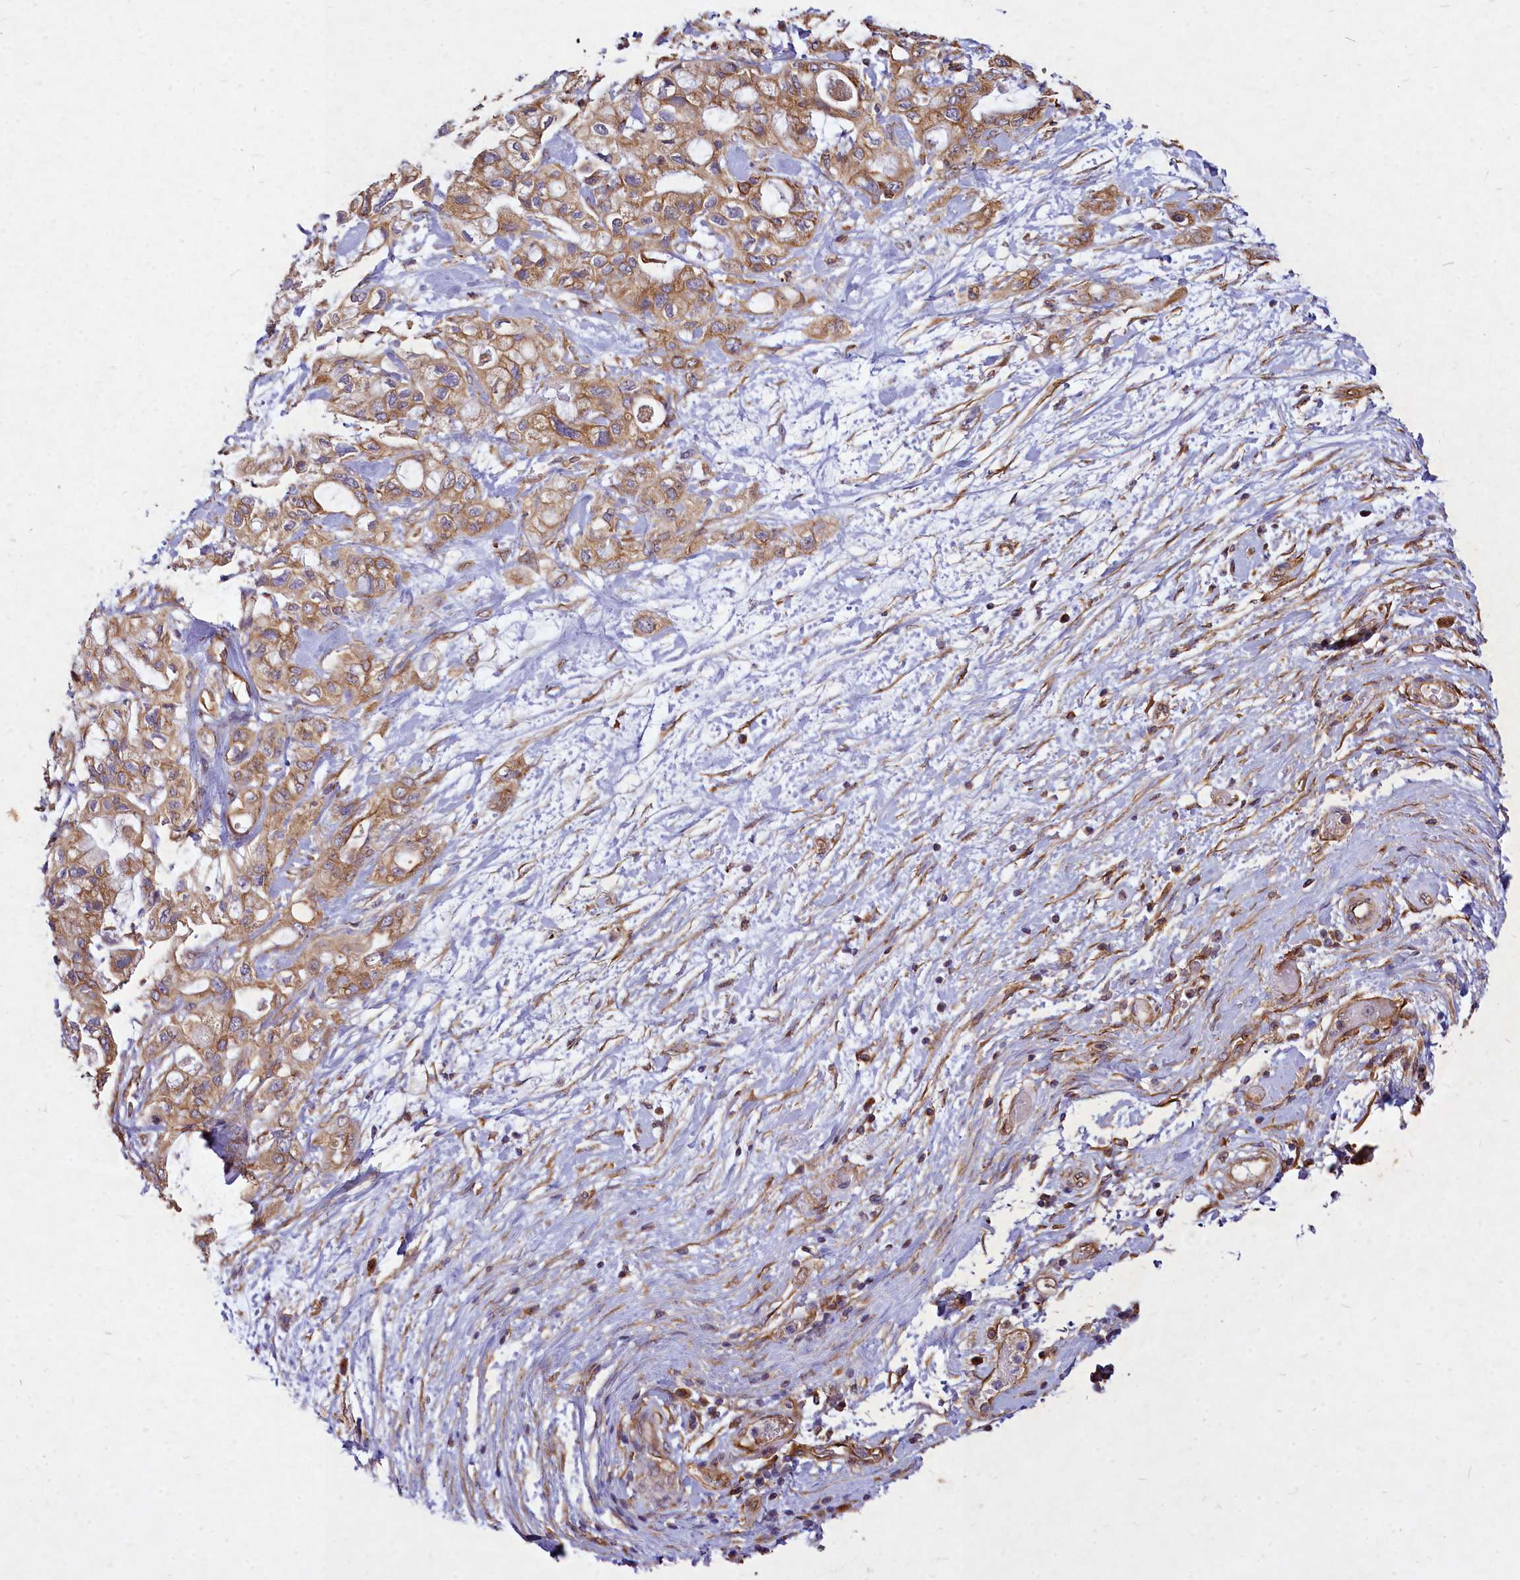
{"staining": {"intensity": "moderate", "quantity": ">75%", "location": "cytoplasmic/membranous"}, "tissue": "pancreatic cancer", "cell_type": "Tumor cells", "image_type": "cancer", "snomed": [{"axis": "morphology", "description": "Inflammation, NOS"}, {"axis": "morphology", "description": "Adenocarcinoma, NOS"}, {"axis": "topography", "description": "Pancreas"}], "caption": "Human pancreatic cancer (adenocarcinoma) stained for a protein (brown) displays moderate cytoplasmic/membranous positive staining in approximately >75% of tumor cells.", "gene": "SKA1", "patient": {"sex": "female", "age": 56}}